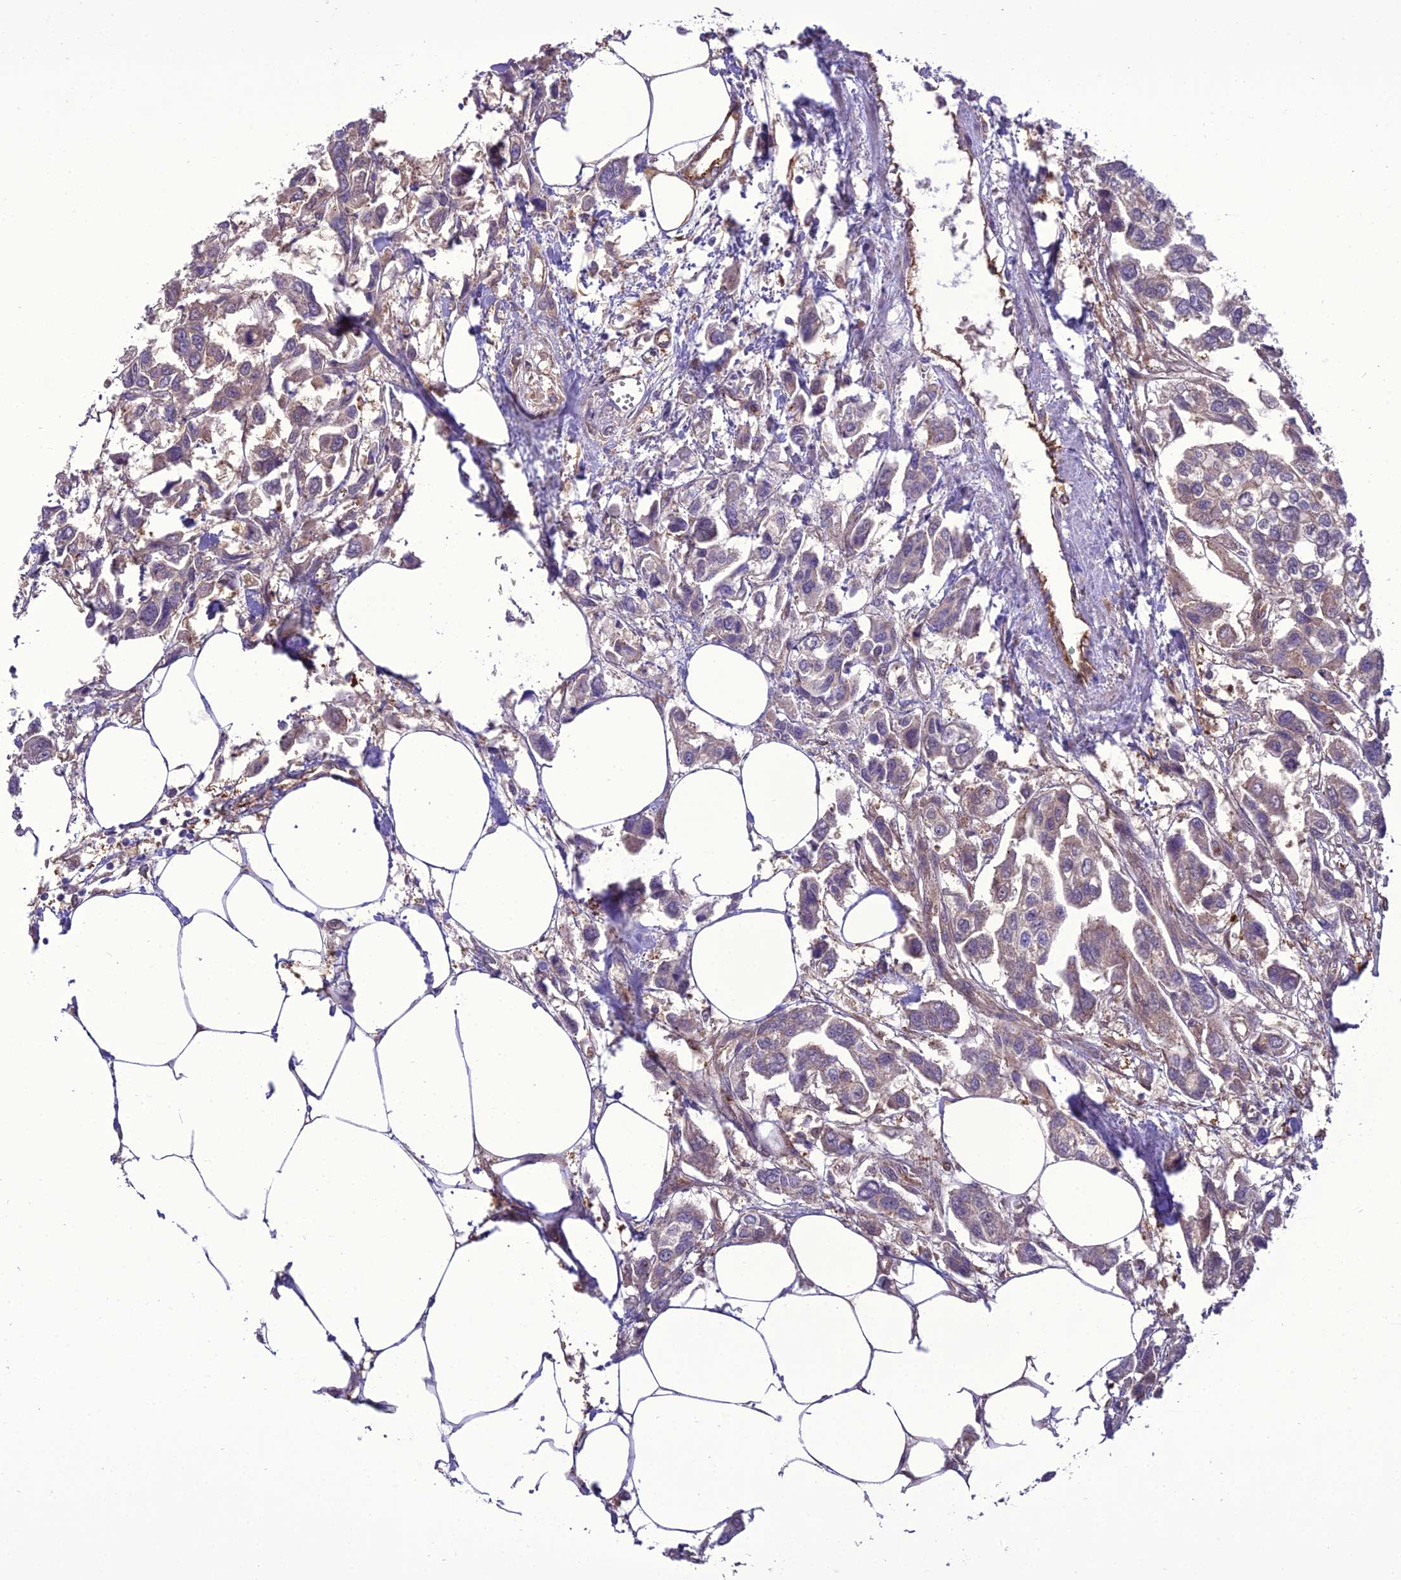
{"staining": {"intensity": "weak", "quantity": "25%-75%", "location": "cytoplasmic/membranous"}, "tissue": "urothelial cancer", "cell_type": "Tumor cells", "image_type": "cancer", "snomed": [{"axis": "morphology", "description": "Urothelial carcinoma, High grade"}, {"axis": "topography", "description": "Urinary bladder"}], "caption": "Weak cytoplasmic/membranous positivity for a protein is appreciated in approximately 25%-75% of tumor cells of urothelial cancer using immunohistochemistry (IHC).", "gene": "BORCS6", "patient": {"sex": "male", "age": 67}}